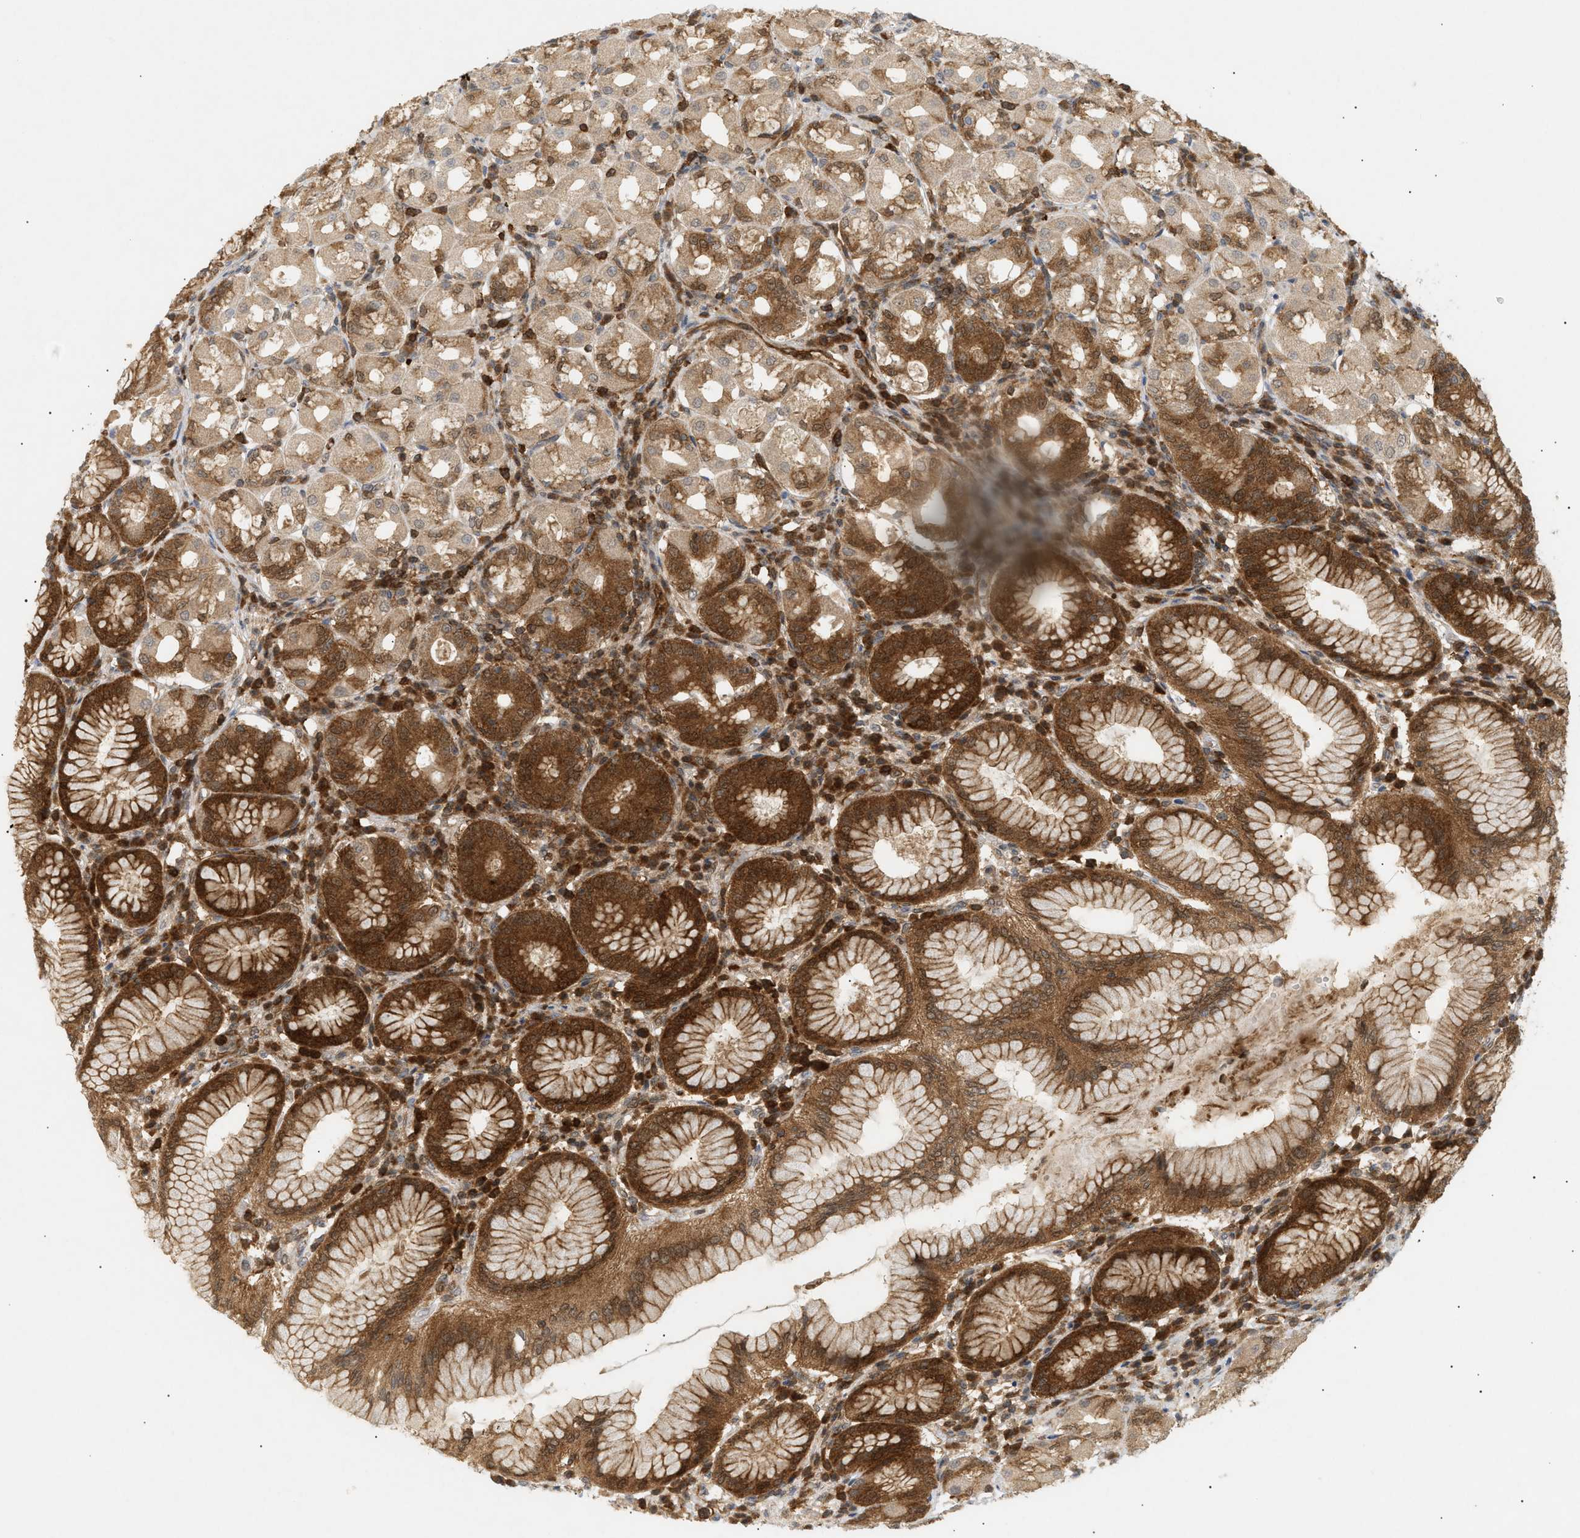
{"staining": {"intensity": "strong", "quantity": ">75%", "location": "cytoplasmic/membranous"}, "tissue": "stomach", "cell_type": "Glandular cells", "image_type": "normal", "snomed": [{"axis": "morphology", "description": "Normal tissue, NOS"}, {"axis": "topography", "description": "Stomach"}, {"axis": "topography", "description": "Stomach, lower"}], "caption": "Immunohistochemical staining of benign stomach shows >75% levels of strong cytoplasmic/membranous protein positivity in approximately >75% of glandular cells.", "gene": "SHC1", "patient": {"sex": "female", "age": 56}}